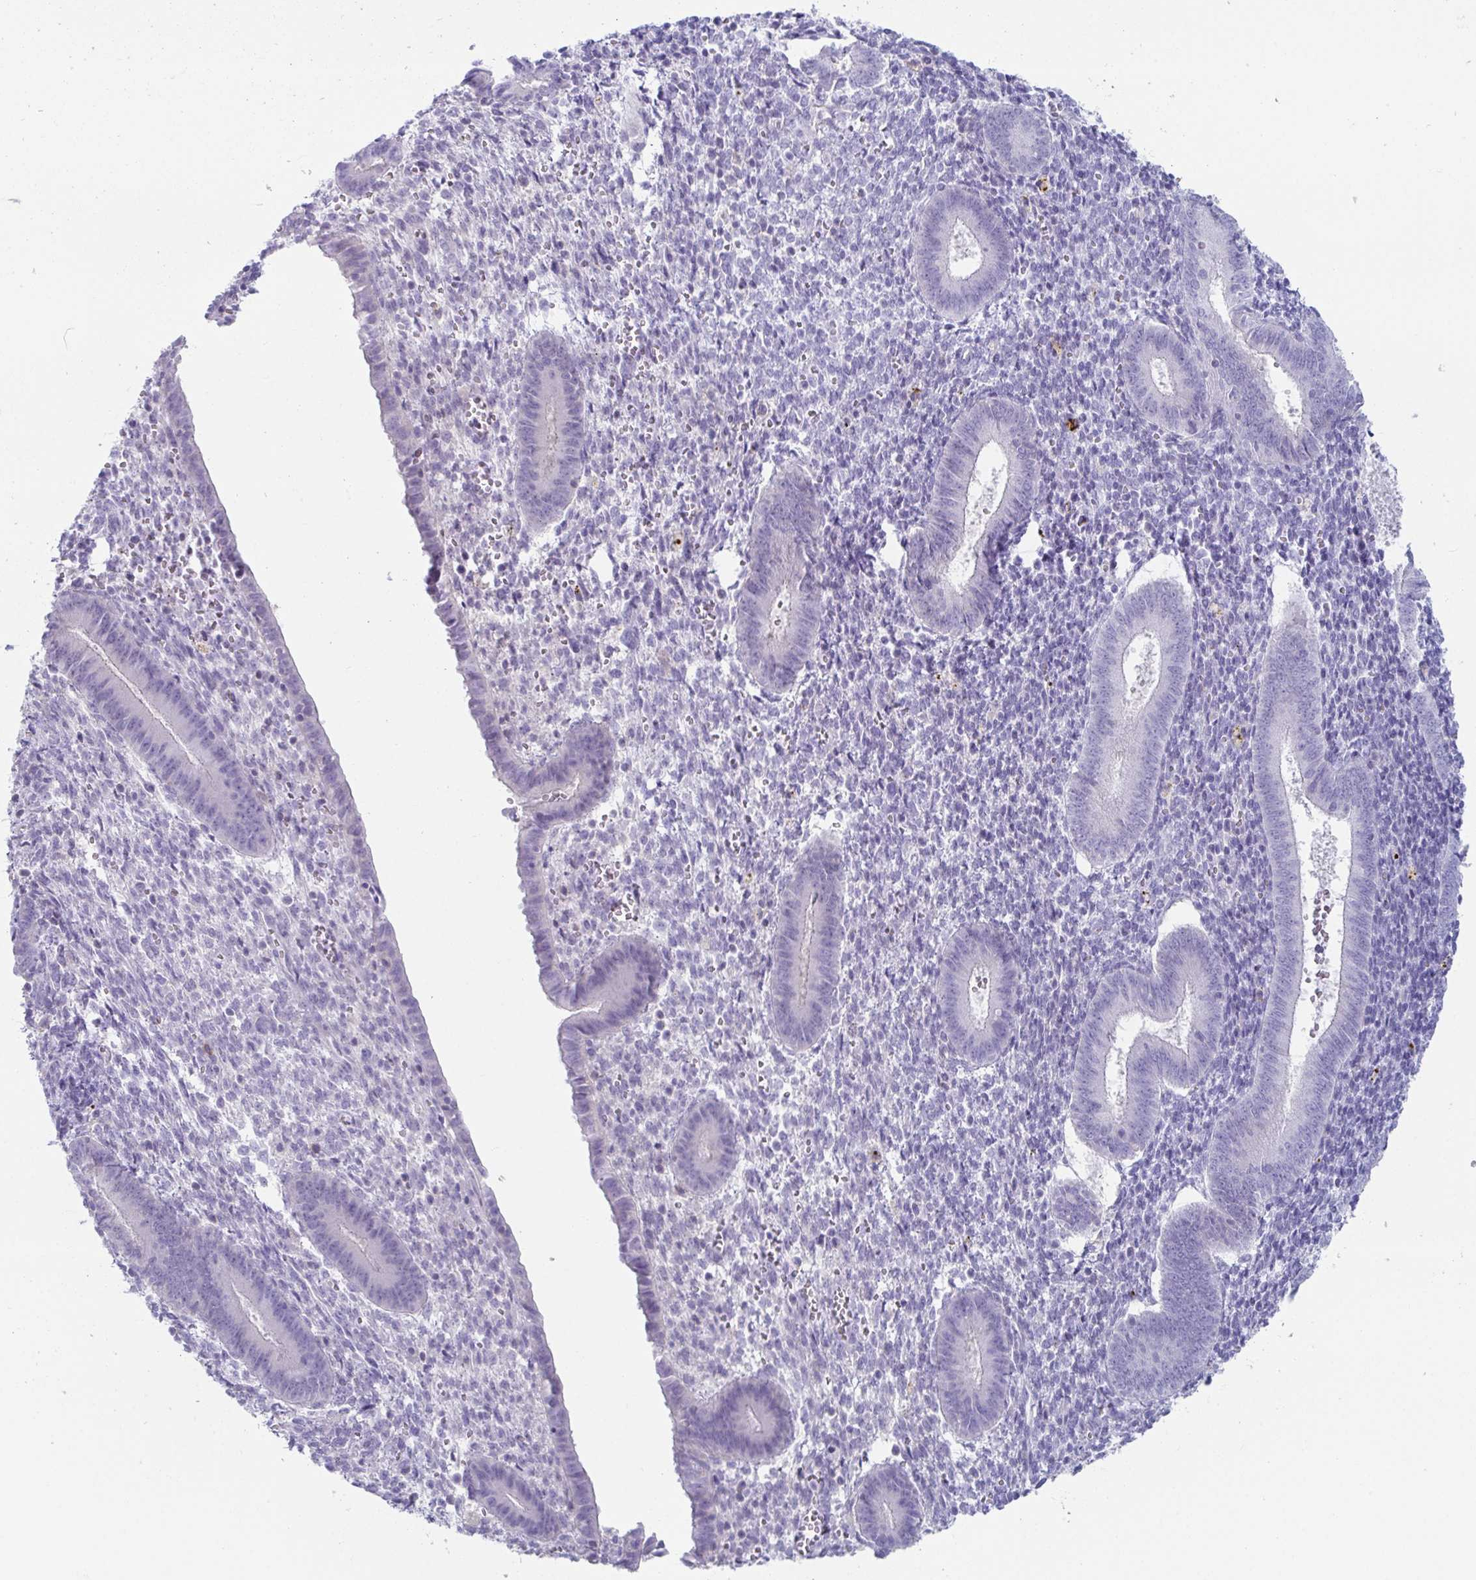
{"staining": {"intensity": "negative", "quantity": "none", "location": "none"}, "tissue": "endometrium", "cell_type": "Cells in endometrial stroma", "image_type": "normal", "snomed": [{"axis": "morphology", "description": "Normal tissue, NOS"}, {"axis": "topography", "description": "Endometrium"}], "caption": "Immunohistochemistry (IHC) histopathology image of unremarkable endometrium: endometrium stained with DAB (3,3'-diaminobenzidine) demonstrates no significant protein staining in cells in endometrial stroma.", "gene": "PLA2G1B", "patient": {"sex": "female", "age": 25}}